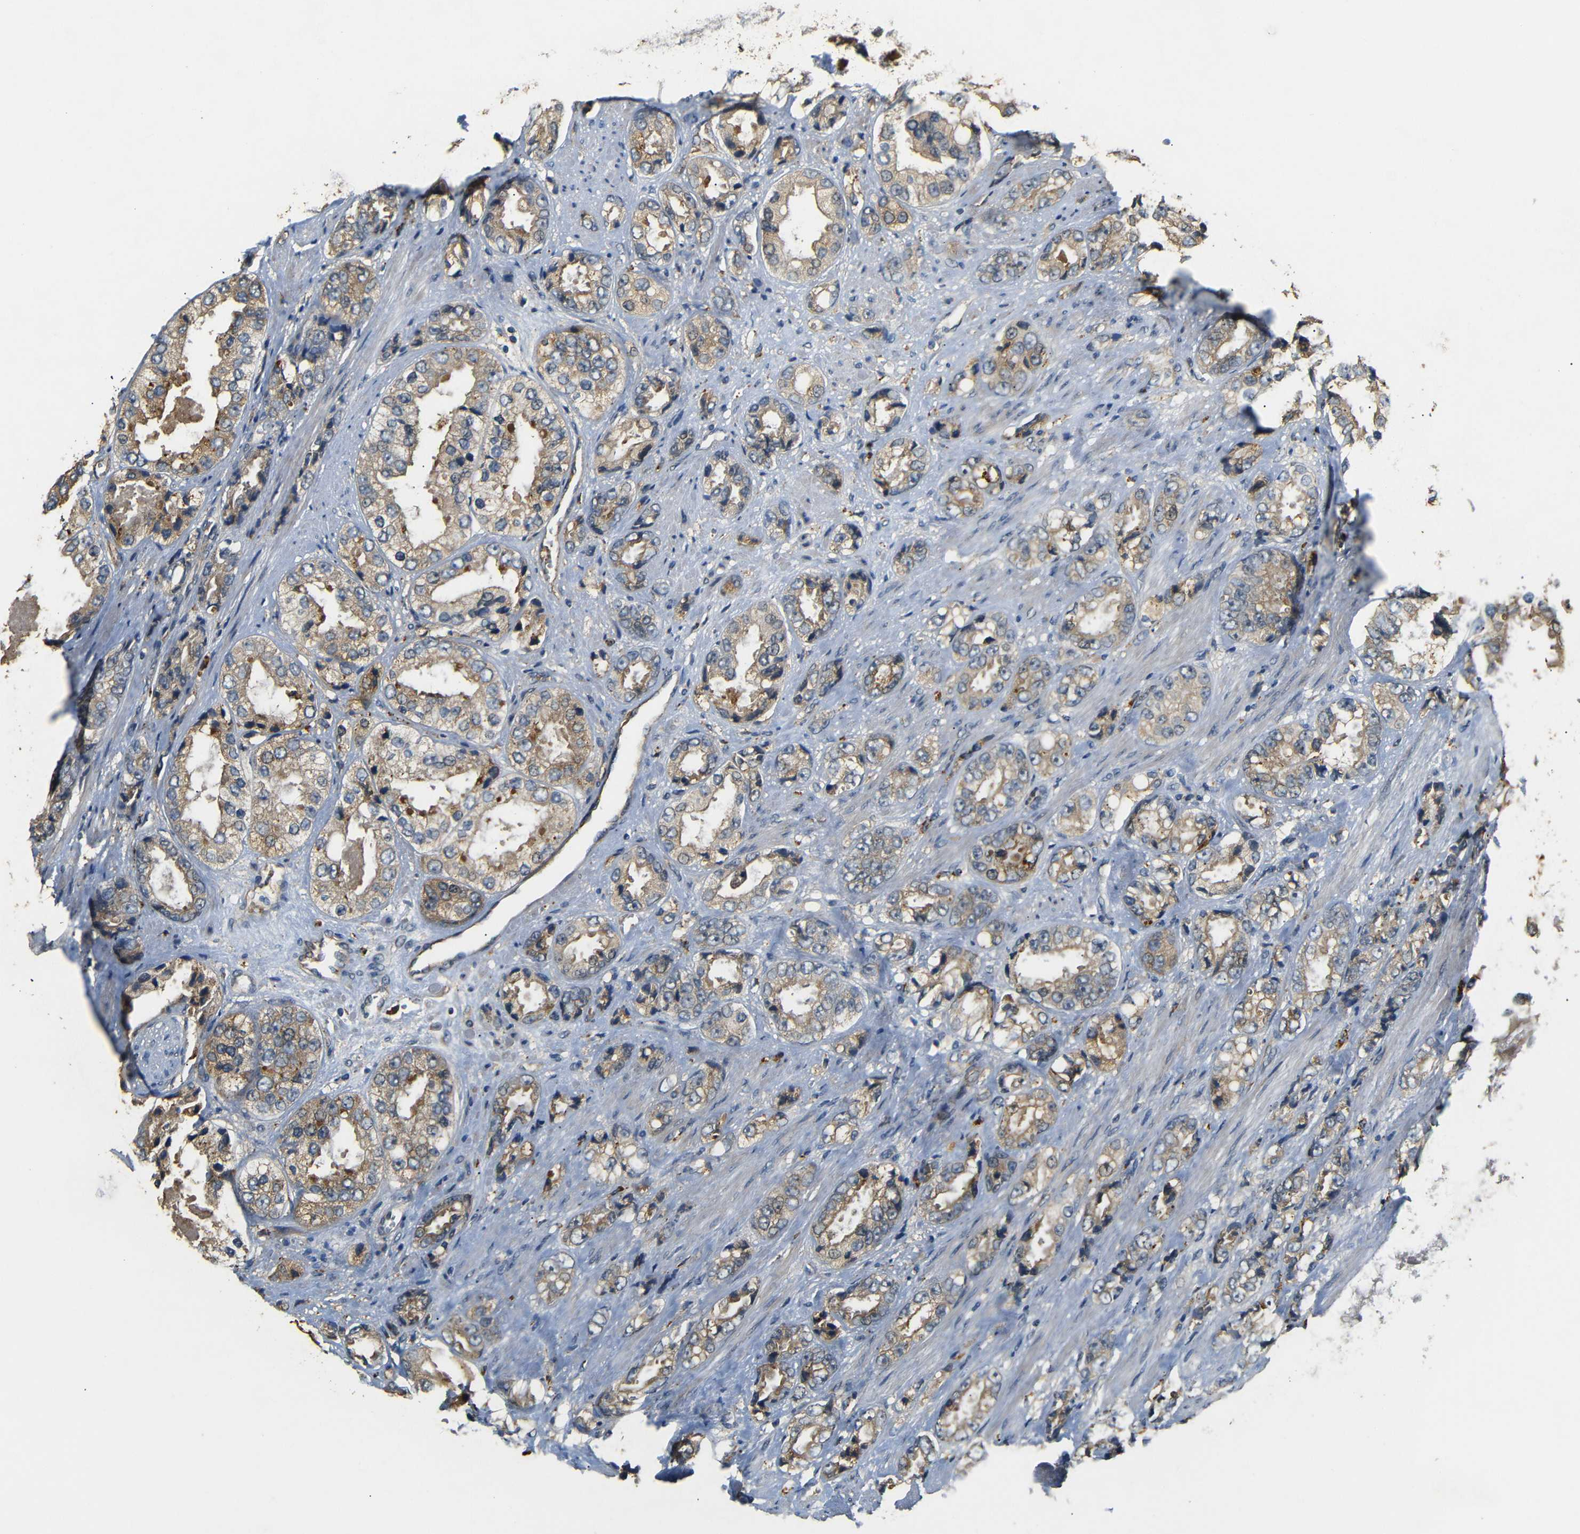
{"staining": {"intensity": "moderate", "quantity": ">75%", "location": "cytoplasmic/membranous"}, "tissue": "prostate cancer", "cell_type": "Tumor cells", "image_type": "cancer", "snomed": [{"axis": "morphology", "description": "Adenocarcinoma, High grade"}, {"axis": "topography", "description": "Prostate"}], "caption": "The image exhibits immunohistochemical staining of prostate adenocarcinoma (high-grade). There is moderate cytoplasmic/membranous expression is seen in approximately >75% of tumor cells.", "gene": "ATP7A", "patient": {"sex": "male", "age": 61}}